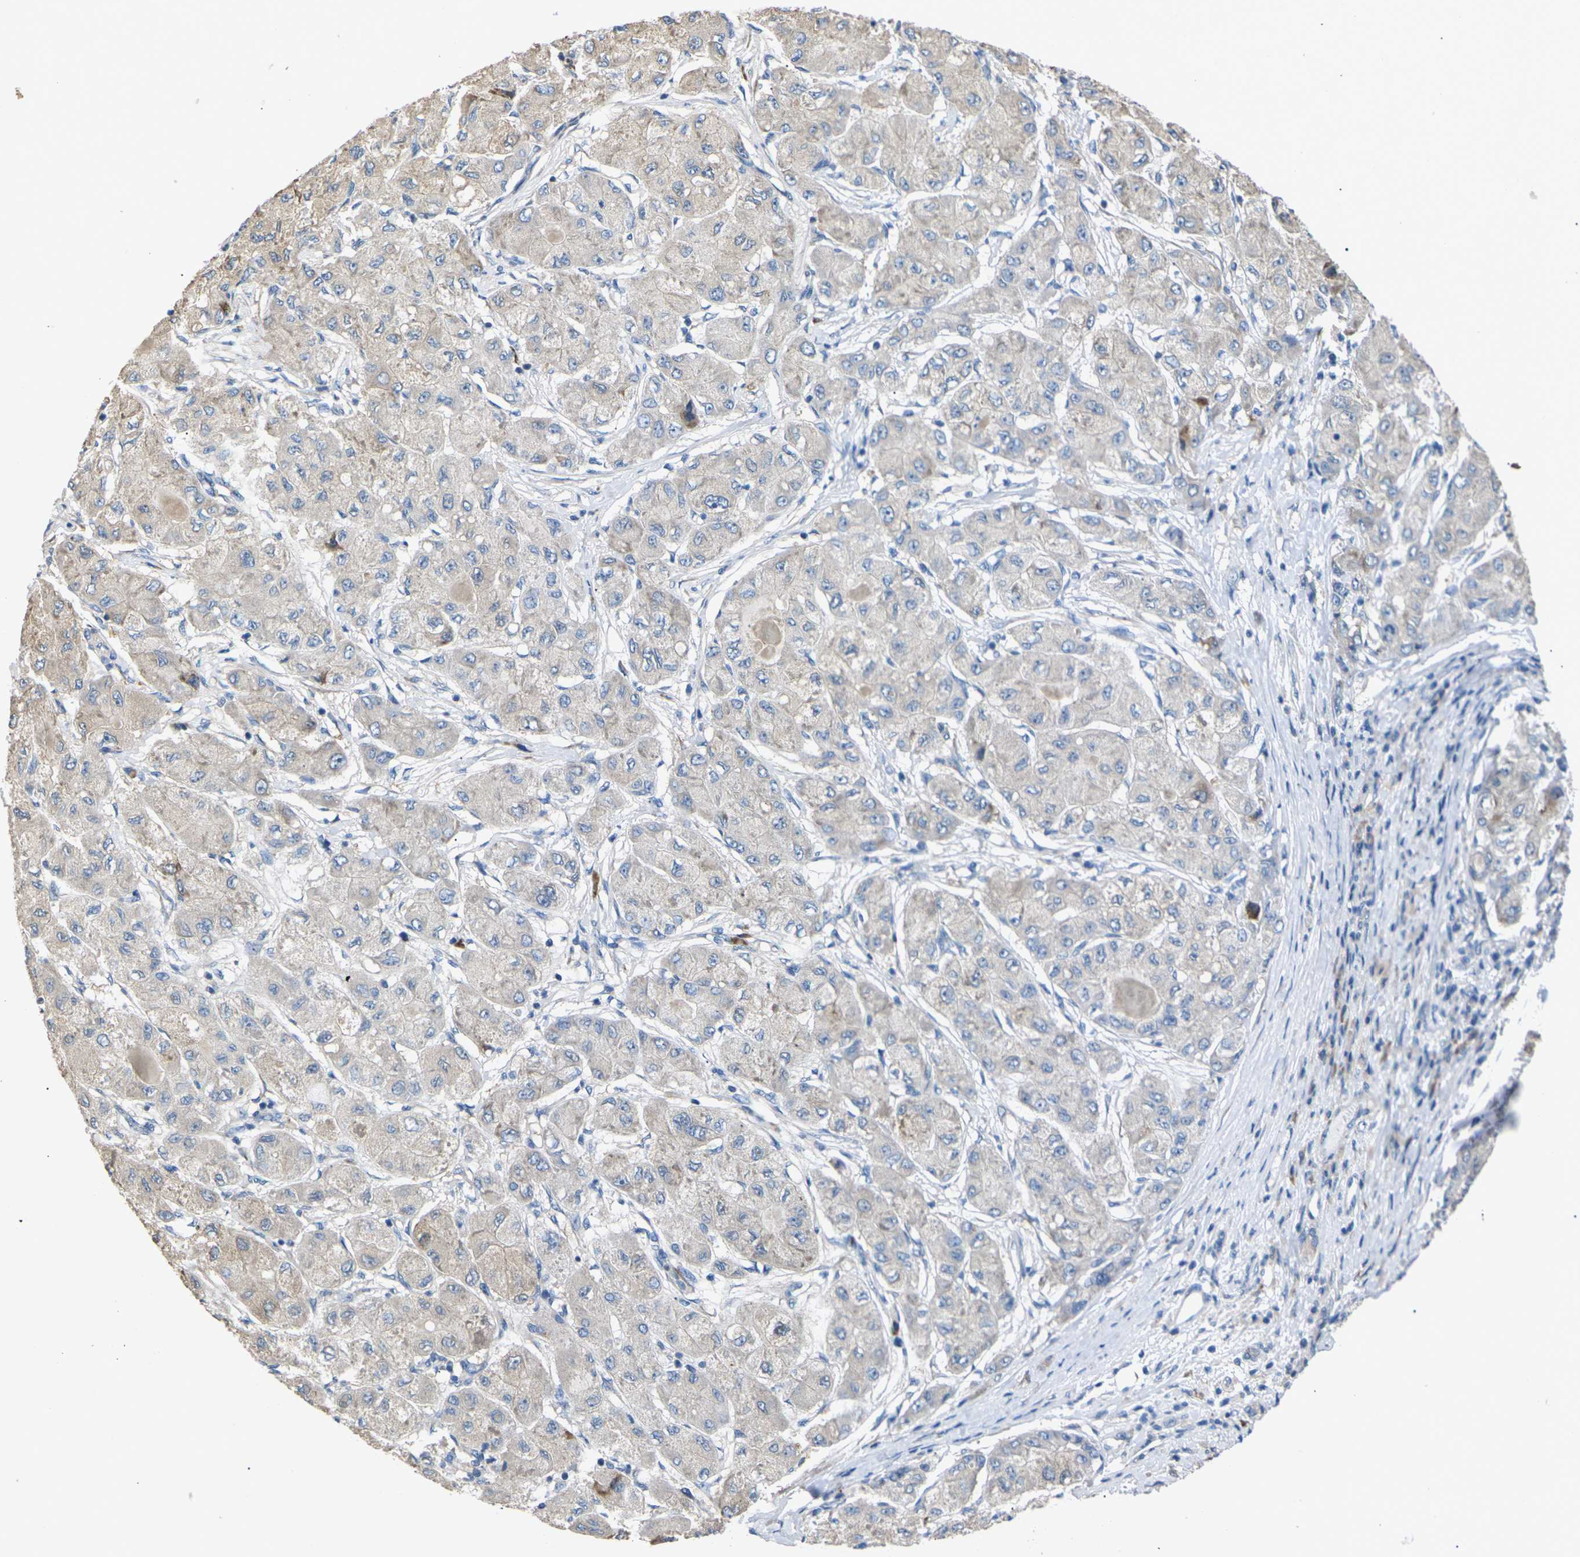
{"staining": {"intensity": "negative", "quantity": "none", "location": "none"}, "tissue": "liver cancer", "cell_type": "Tumor cells", "image_type": "cancer", "snomed": [{"axis": "morphology", "description": "Carcinoma, Hepatocellular, NOS"}, {"axis": "topography", "description": "Liver"}], "caption": "An IHC image of liver cancer is shown. There is no staining in tumor cells of liver cancer.", "gene": "KLHDC8B", "patient": {"sex": "male", "age": 80}}